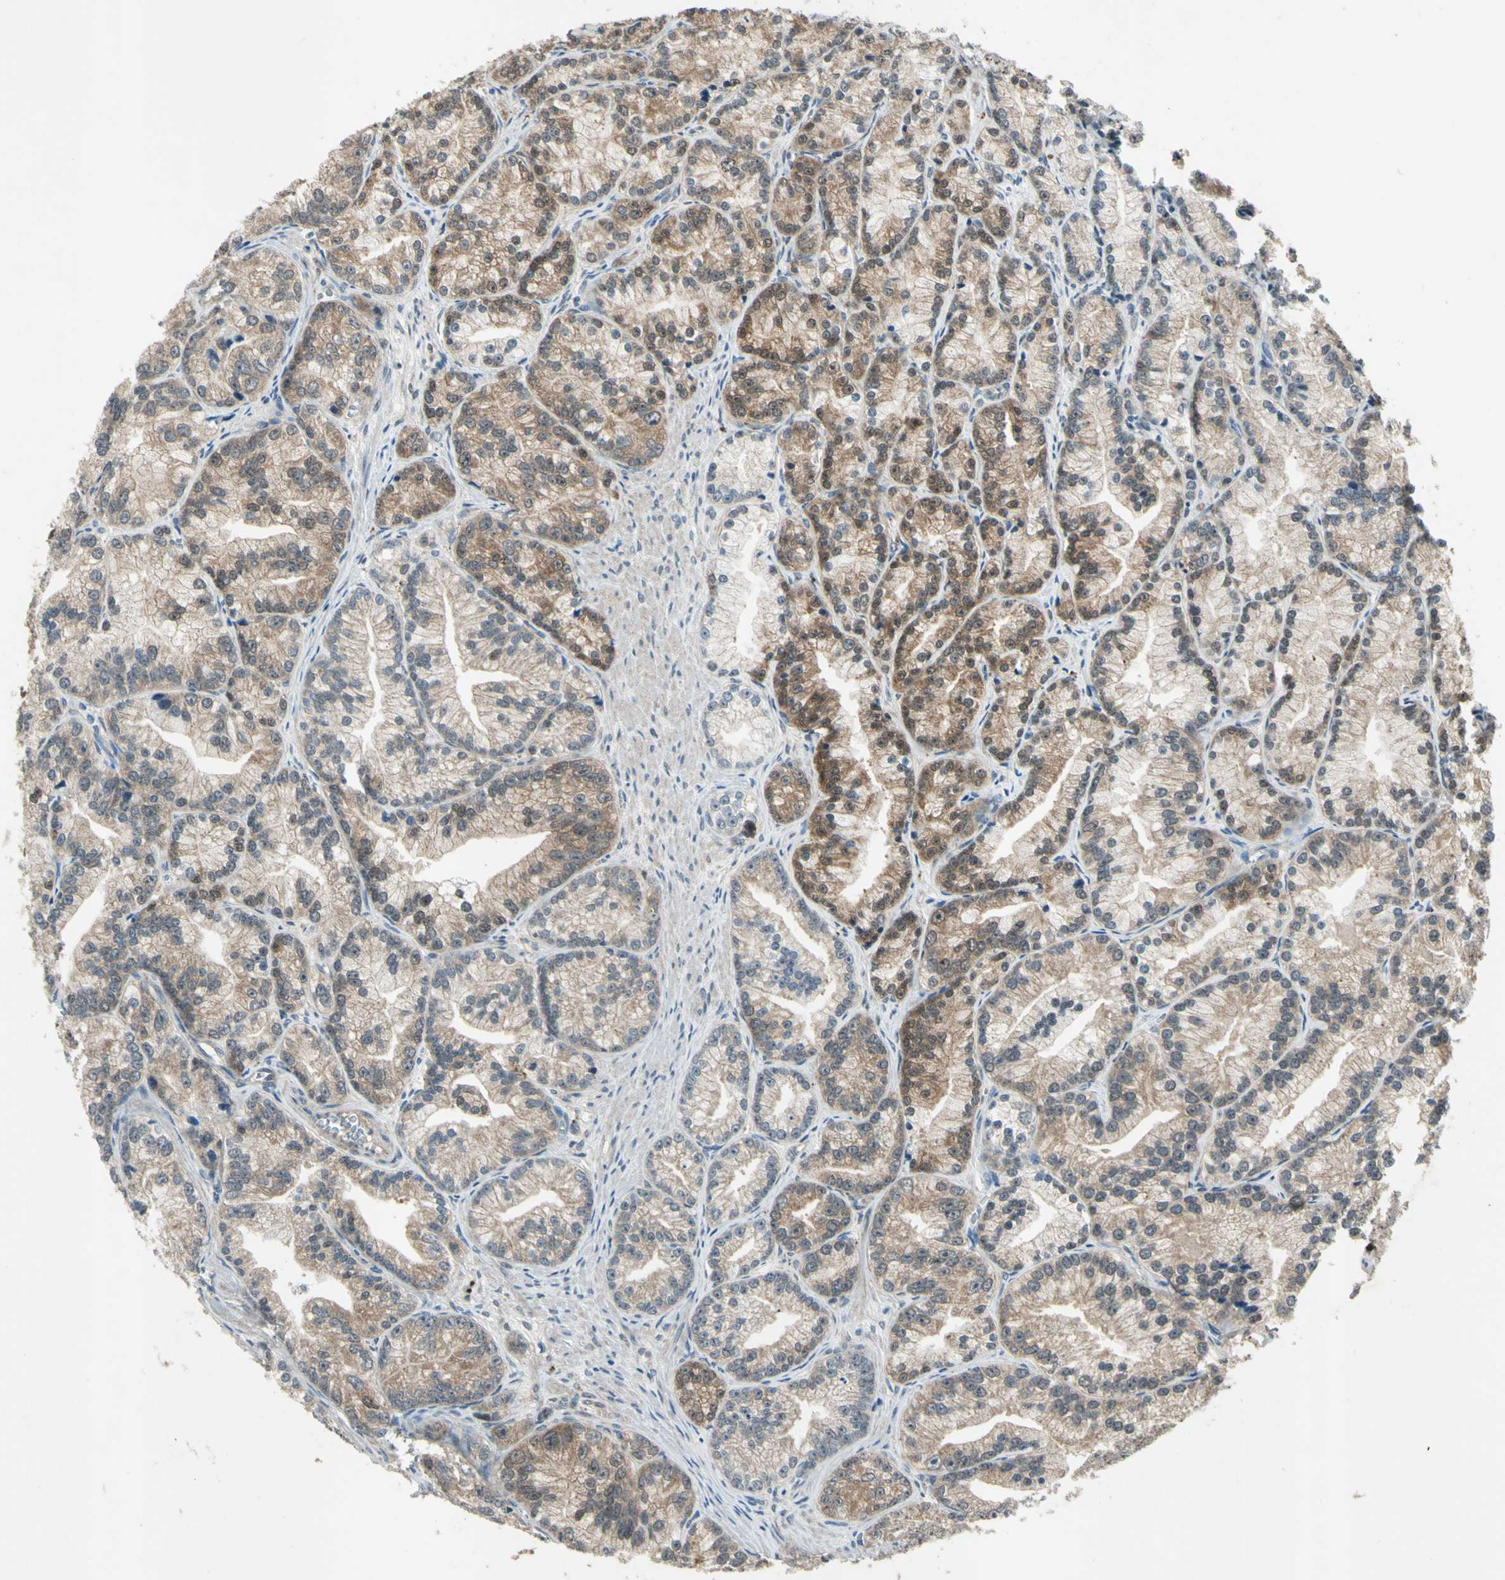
{"staining": {"intensity": "moderate", "quantity": "25%-75%", "location": "cytoplasmic/membranous"}, "tissue": "prostate cancer", "cell_type": "Tumor cells", "image_type": "cancer", "snomed": [{"axis": "morphology", "description": "Adenocarcinoma, Low grade"}, {"axis": "topography", "description": "Prostate"}], "caption": "About 25%-75% of tumor cells in prostate cancer (adenocarcinoma (low-grade)) display moderate cytoplasmic/membranous protein staining as visualized by brown immunohistochemical staining.", "gene": "PSMD5", "patient": {"sex": "male", "age": 89}}